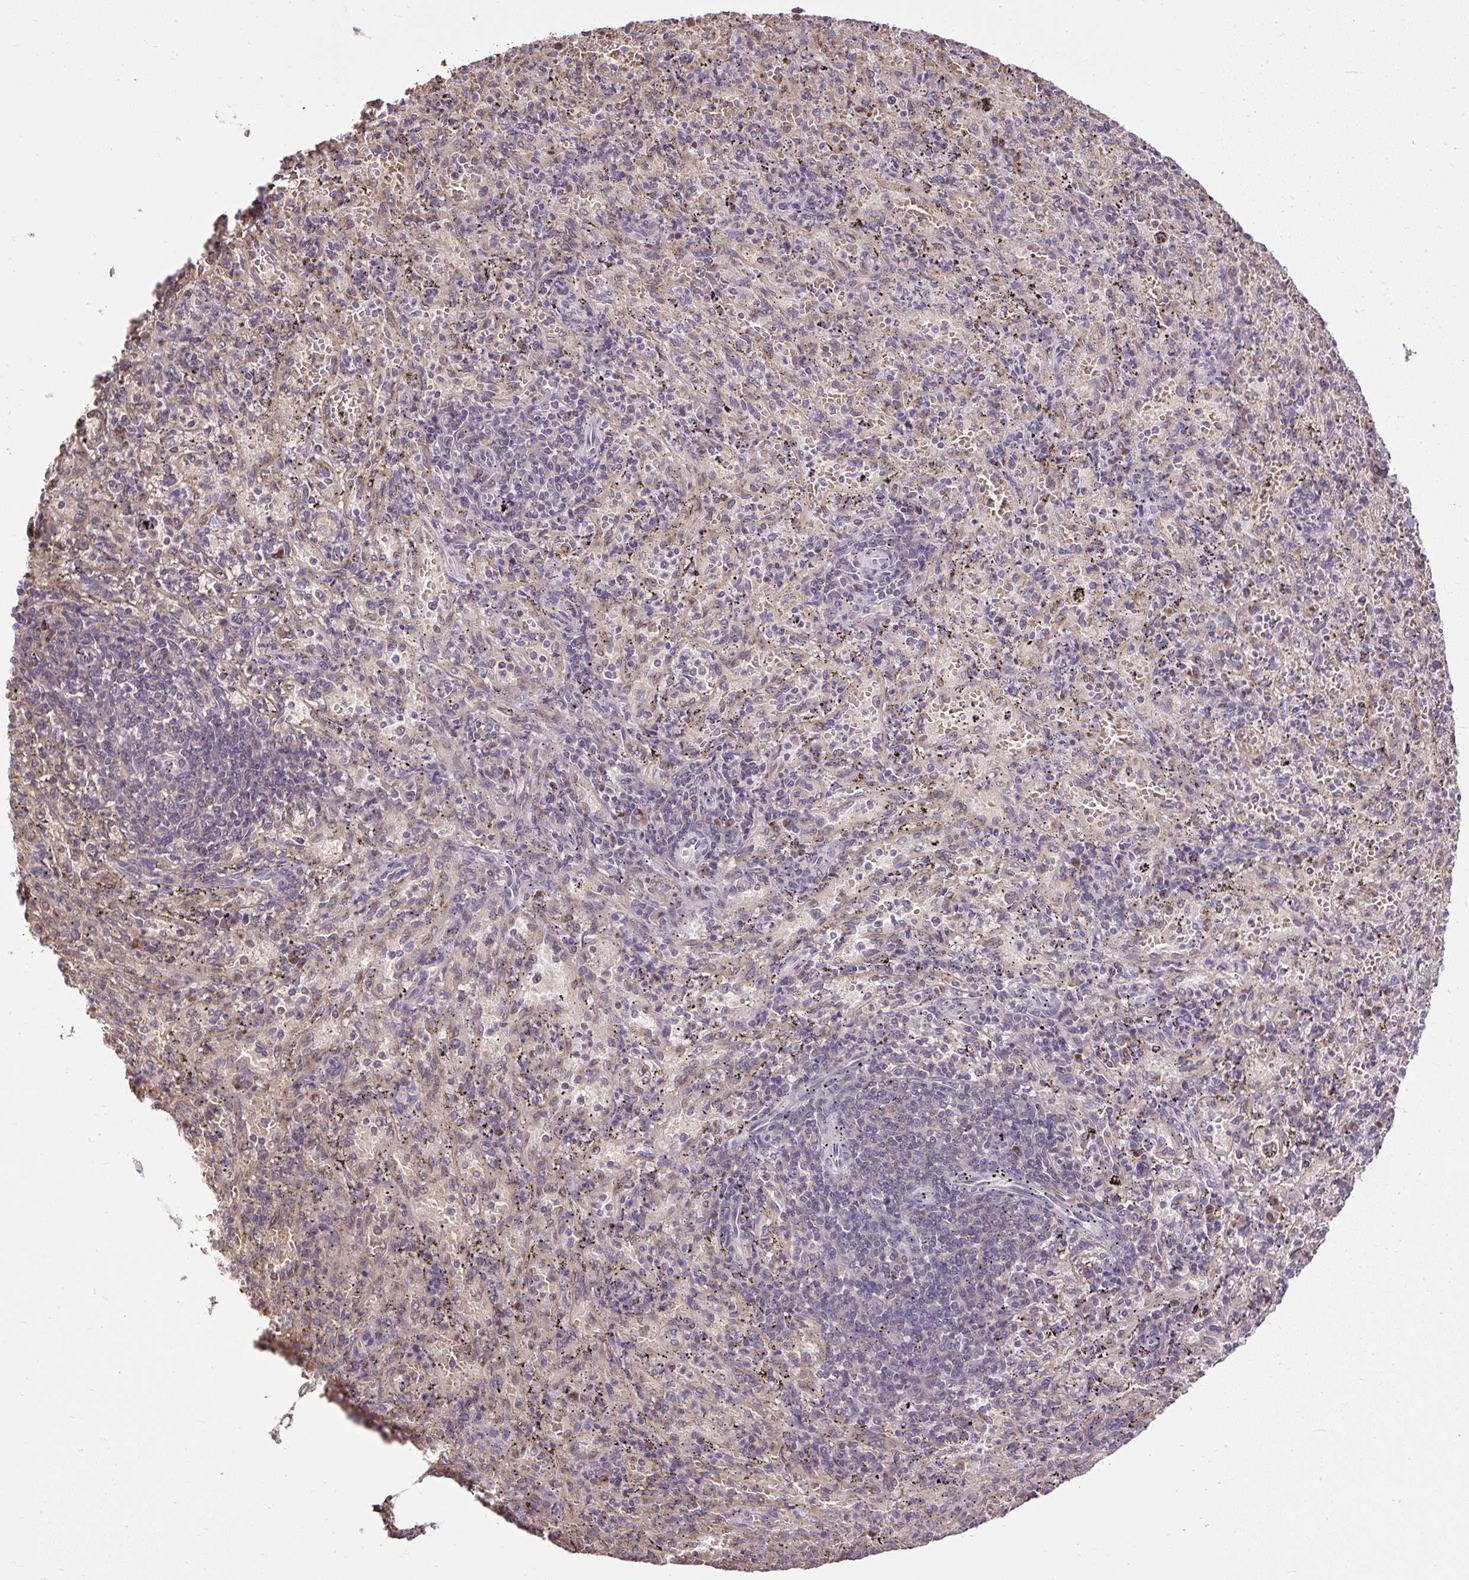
{"staining": {"intensity": "negative", "quantity": "none", "location": "none"}, "tissue": "spleen", "cell_type": "Cells in red pulp", "image_type": "normal", "snomed": [{"axis": "morphology", "description": "Normal tissue, NOS"}, {"axis": "topography", "description": "Spleen"}], "caption": "A photomicrograph of spleen stained for a protein demonstrates no brown staining in cells in red pulp.", "gene": "SMC4", "patient": {"sex": "male", "age": 57}}